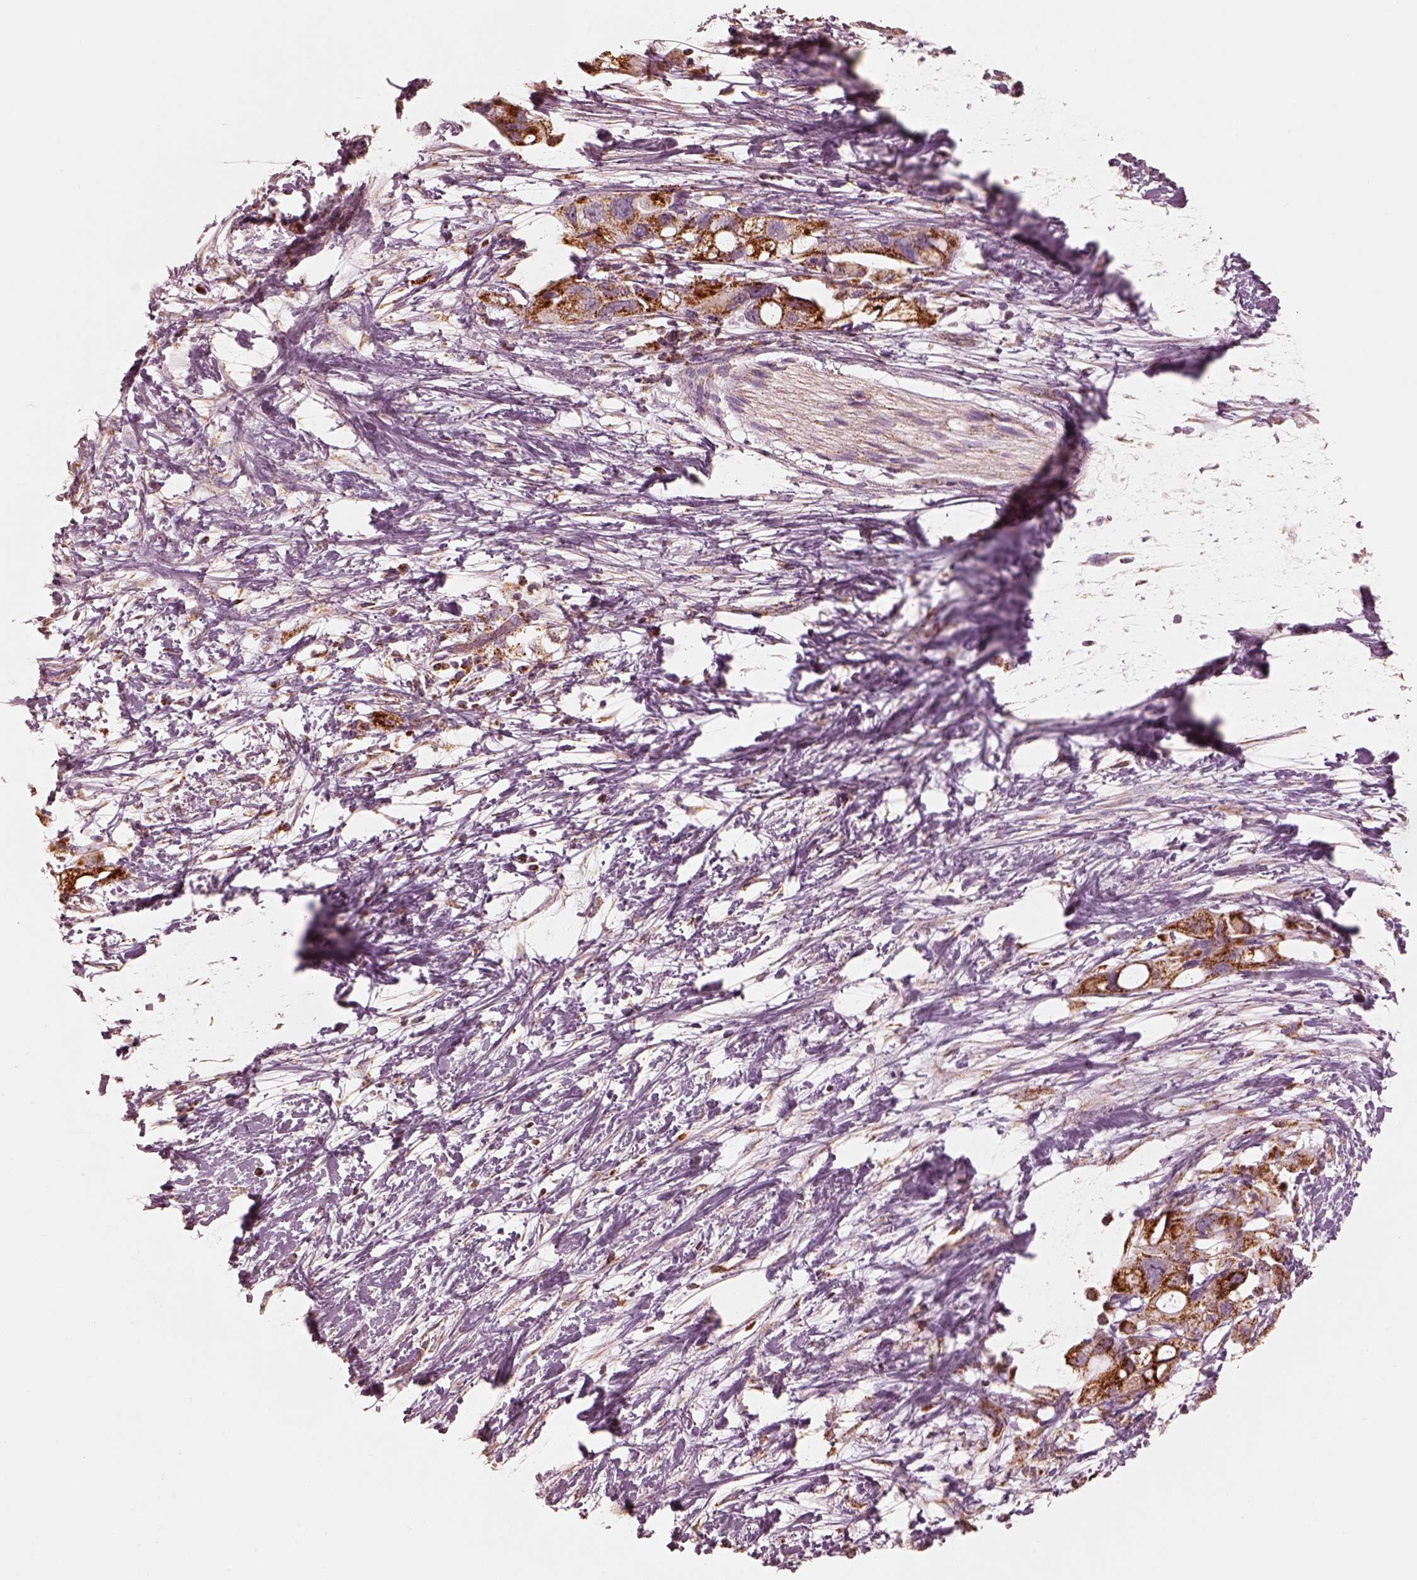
{"staining": {"intensity": "strong", "quantity": ">75%", "location": "cytoplasmic/membranous"}, "tissue": "pancreatic cancer", "cell_type": "Tumor cells", "image_type": "cancer", "snomed": [{"axis": "morphology", "description": "Adenocarcinoma, NOS"}, {"axis": "topography", "description": "Pancreas"}], "caption": "Strong cytoplasmic/membranous expression for a protein is present in approximately >75% of tumor cells of pancreatic adenocarcinoma using immunohistochemistry.", "gene": "ENTPD6", "patient": {"sex": "female", "age": 72}}